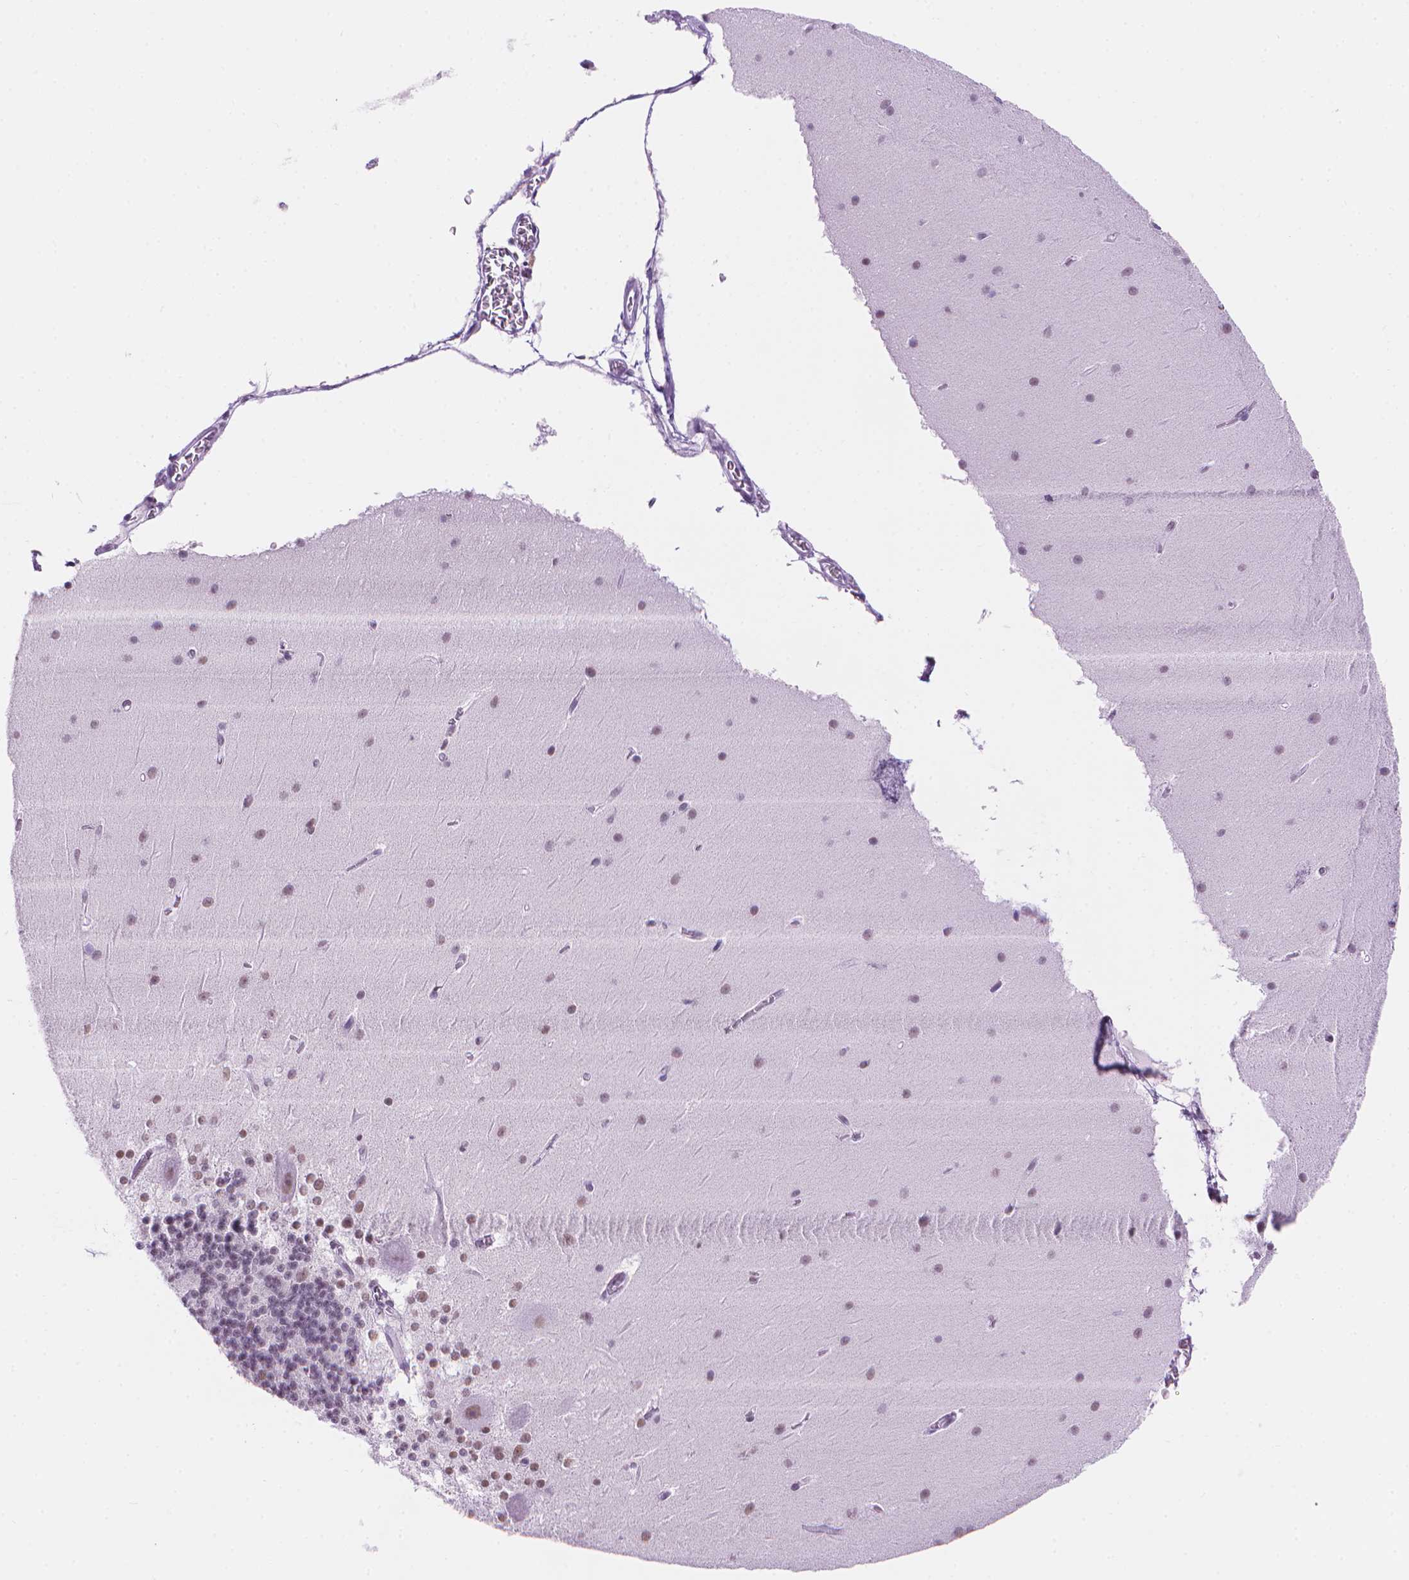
{"staining": {"intensity": "moderate", "quantity": ">75%", "location": "nuclear"}, "tissue": "cerebellum", "cell_type": "Cells in granular layer", "image_type": "normal", "snomed": [{"axis": "morphology", "description": "Normal tissue, NOS"}, {"axis": "topography", "description": "Cerebellum"}], "caption": "Immunohistochemical staining of benign human cerebellum exhibits >75% levels of moderate nuclear protein expression in approximately >75% of cells in granular layer.", "gene": "RPA4", "patient": {"sex": "female", "age": 19}}